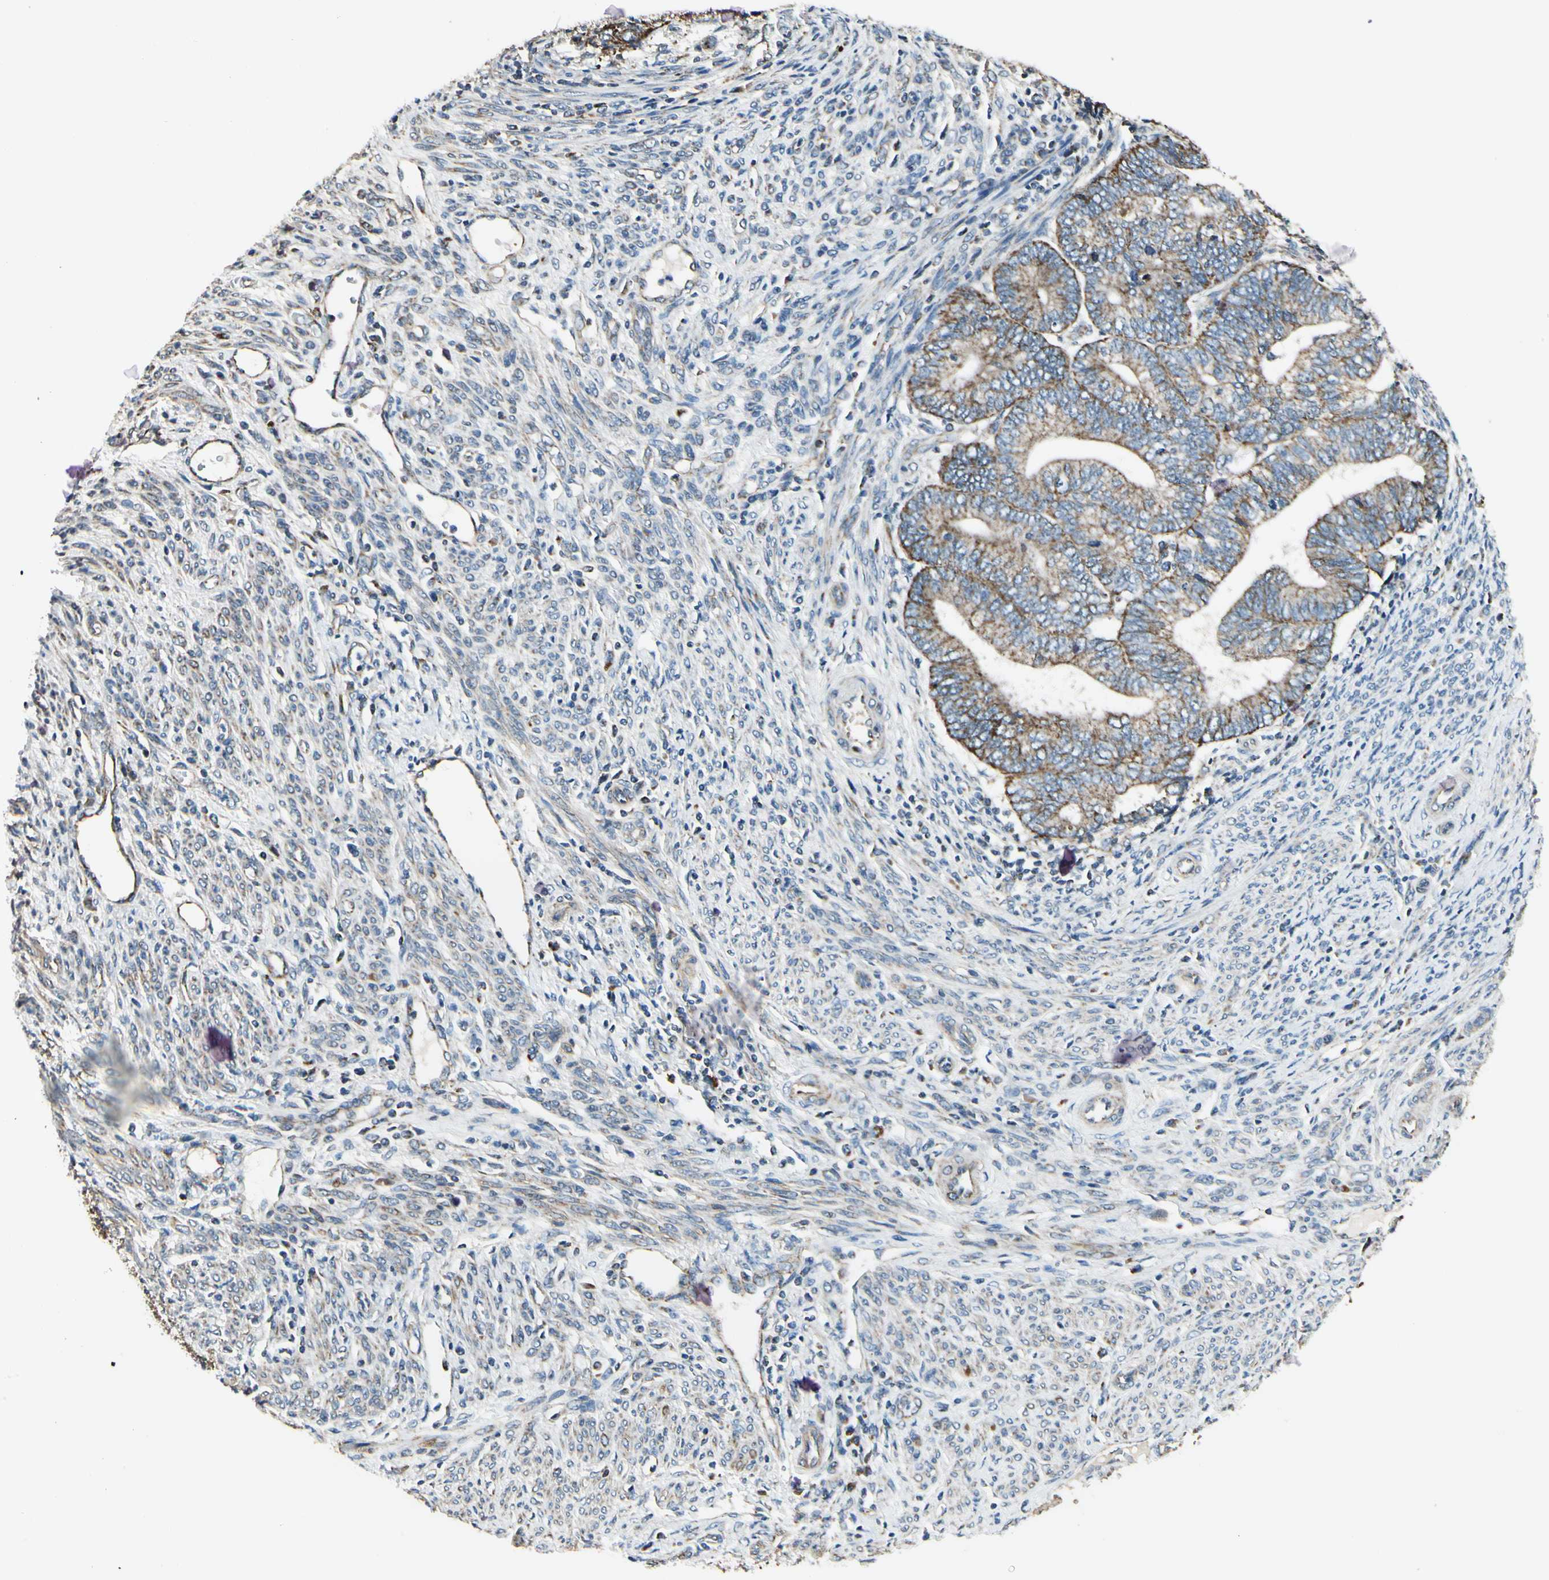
{"staining": {"intensity": "moderate", "quantity": ">75%", "location": "cytoplasmic/membranous"}, "tissue": "endometrial cancer", "cell_type": "Tumor cells", "image_type": "cancer", "snomed": [{"axis": "morphology", "description": "Adenocarcinoma, NOS"}, {"axis": "topography", "description": "Uterus"}, {"axis": "topography", "description": "Endometrium"}], "caption": "Adenocarcinoma (endometrial) was stained to show a protein in brown. There is medium levels of moderate cytoplasmic/membranous staining in about >75% of tumor cells.", "gene": "EPHB3", "patient": {"sex": "female", "age": 70}}